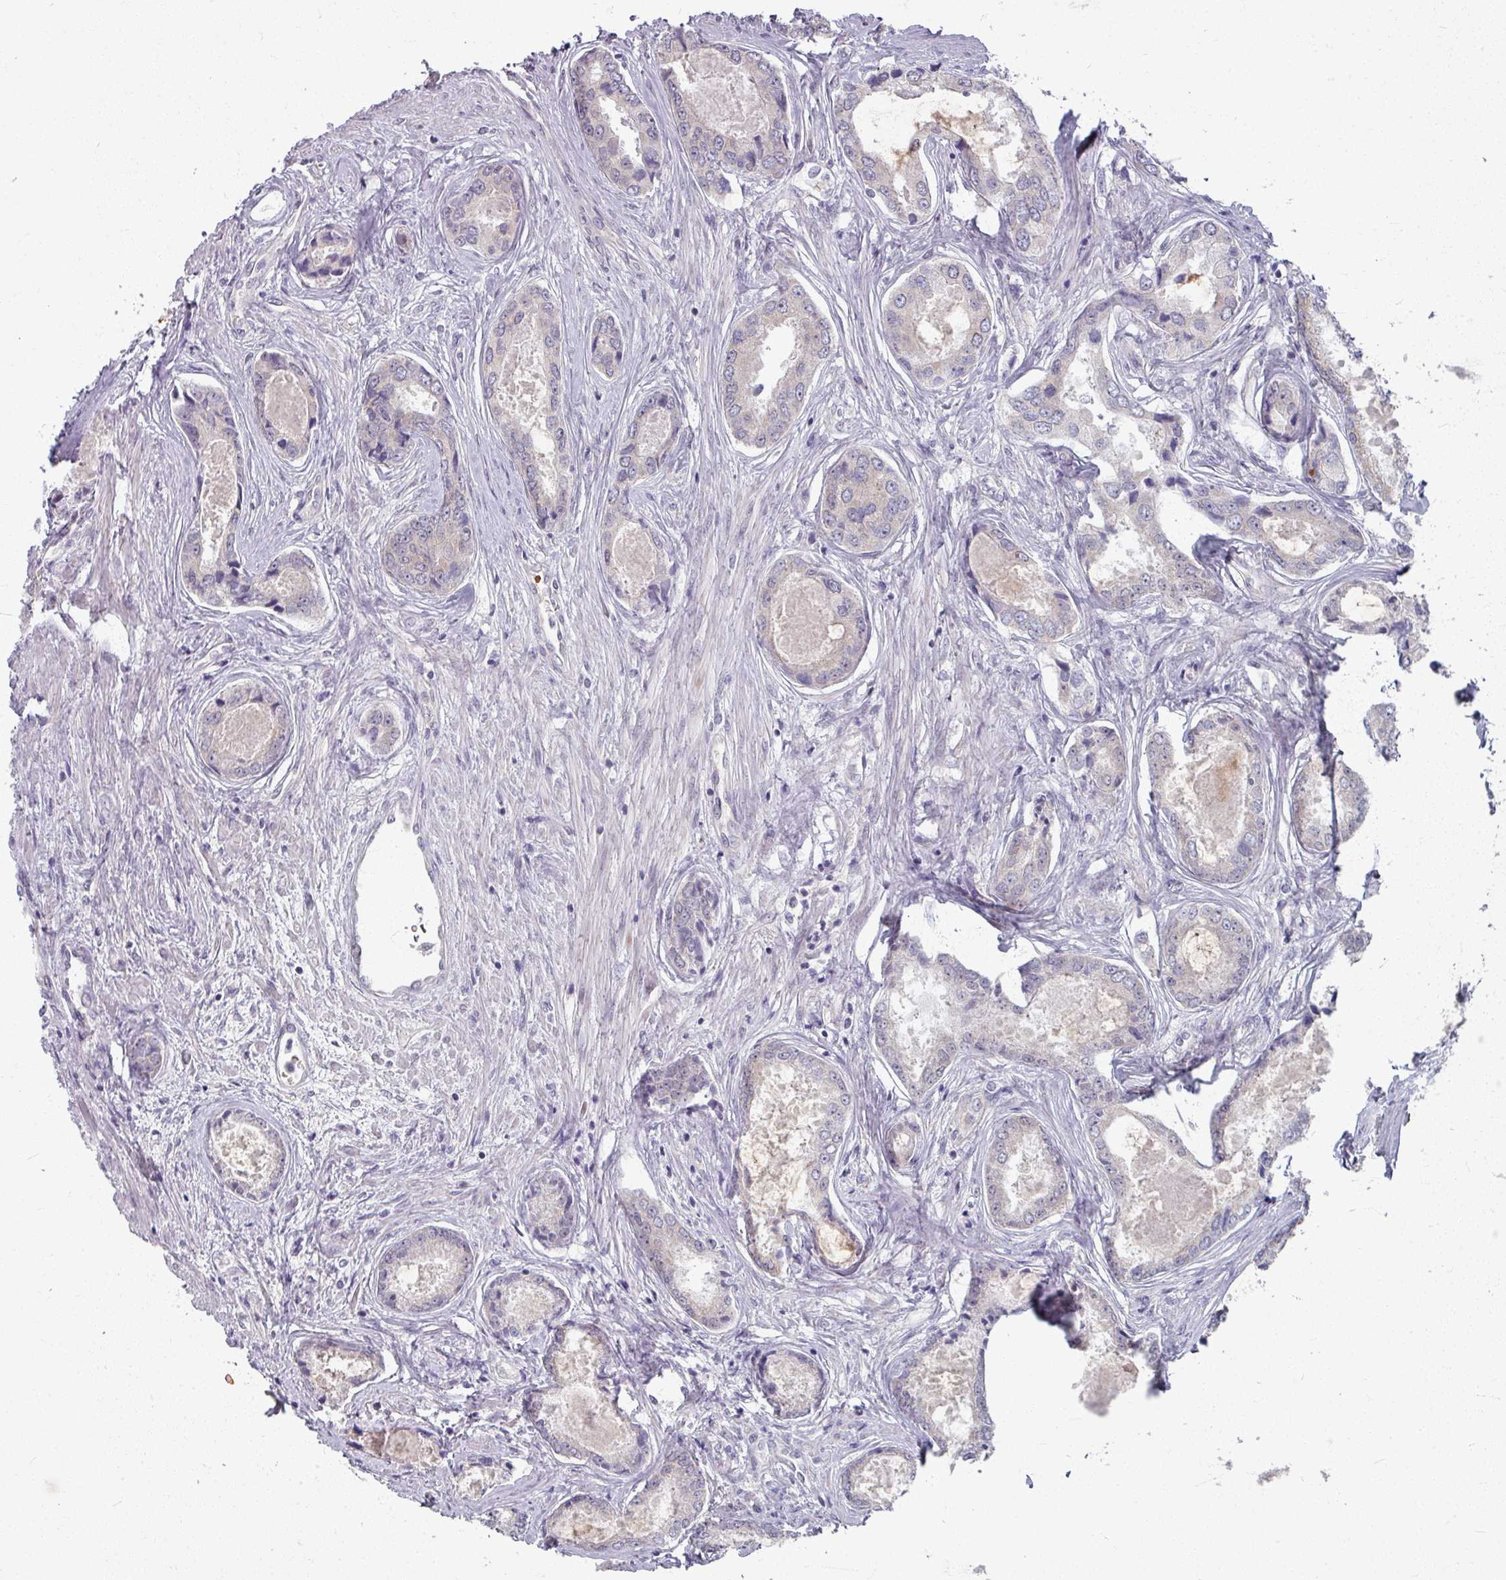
{"staining": {"intensity": "negative", "quantity": "none", "location": "none"}, "tissue": "prostate cancer", "cell_type": "Tumor cells", "image_type": "cancer", "snomed": [{"axis": "morphology", "description": "Adenocarcinoma, Low grade"}, {"axis": "topography", "description": "Prostate"}], "caption": "High magnification brightfield microscopy of prostate adenocarcinoma (low-grade) stained with DAB (3,3'-diaminobenzidine) (brown) and counterstained with hematoxylin (blue): tumor cells show no significant staining.", "gene": "KMT5C", "patient": {"sex": "male", "age": 68}}